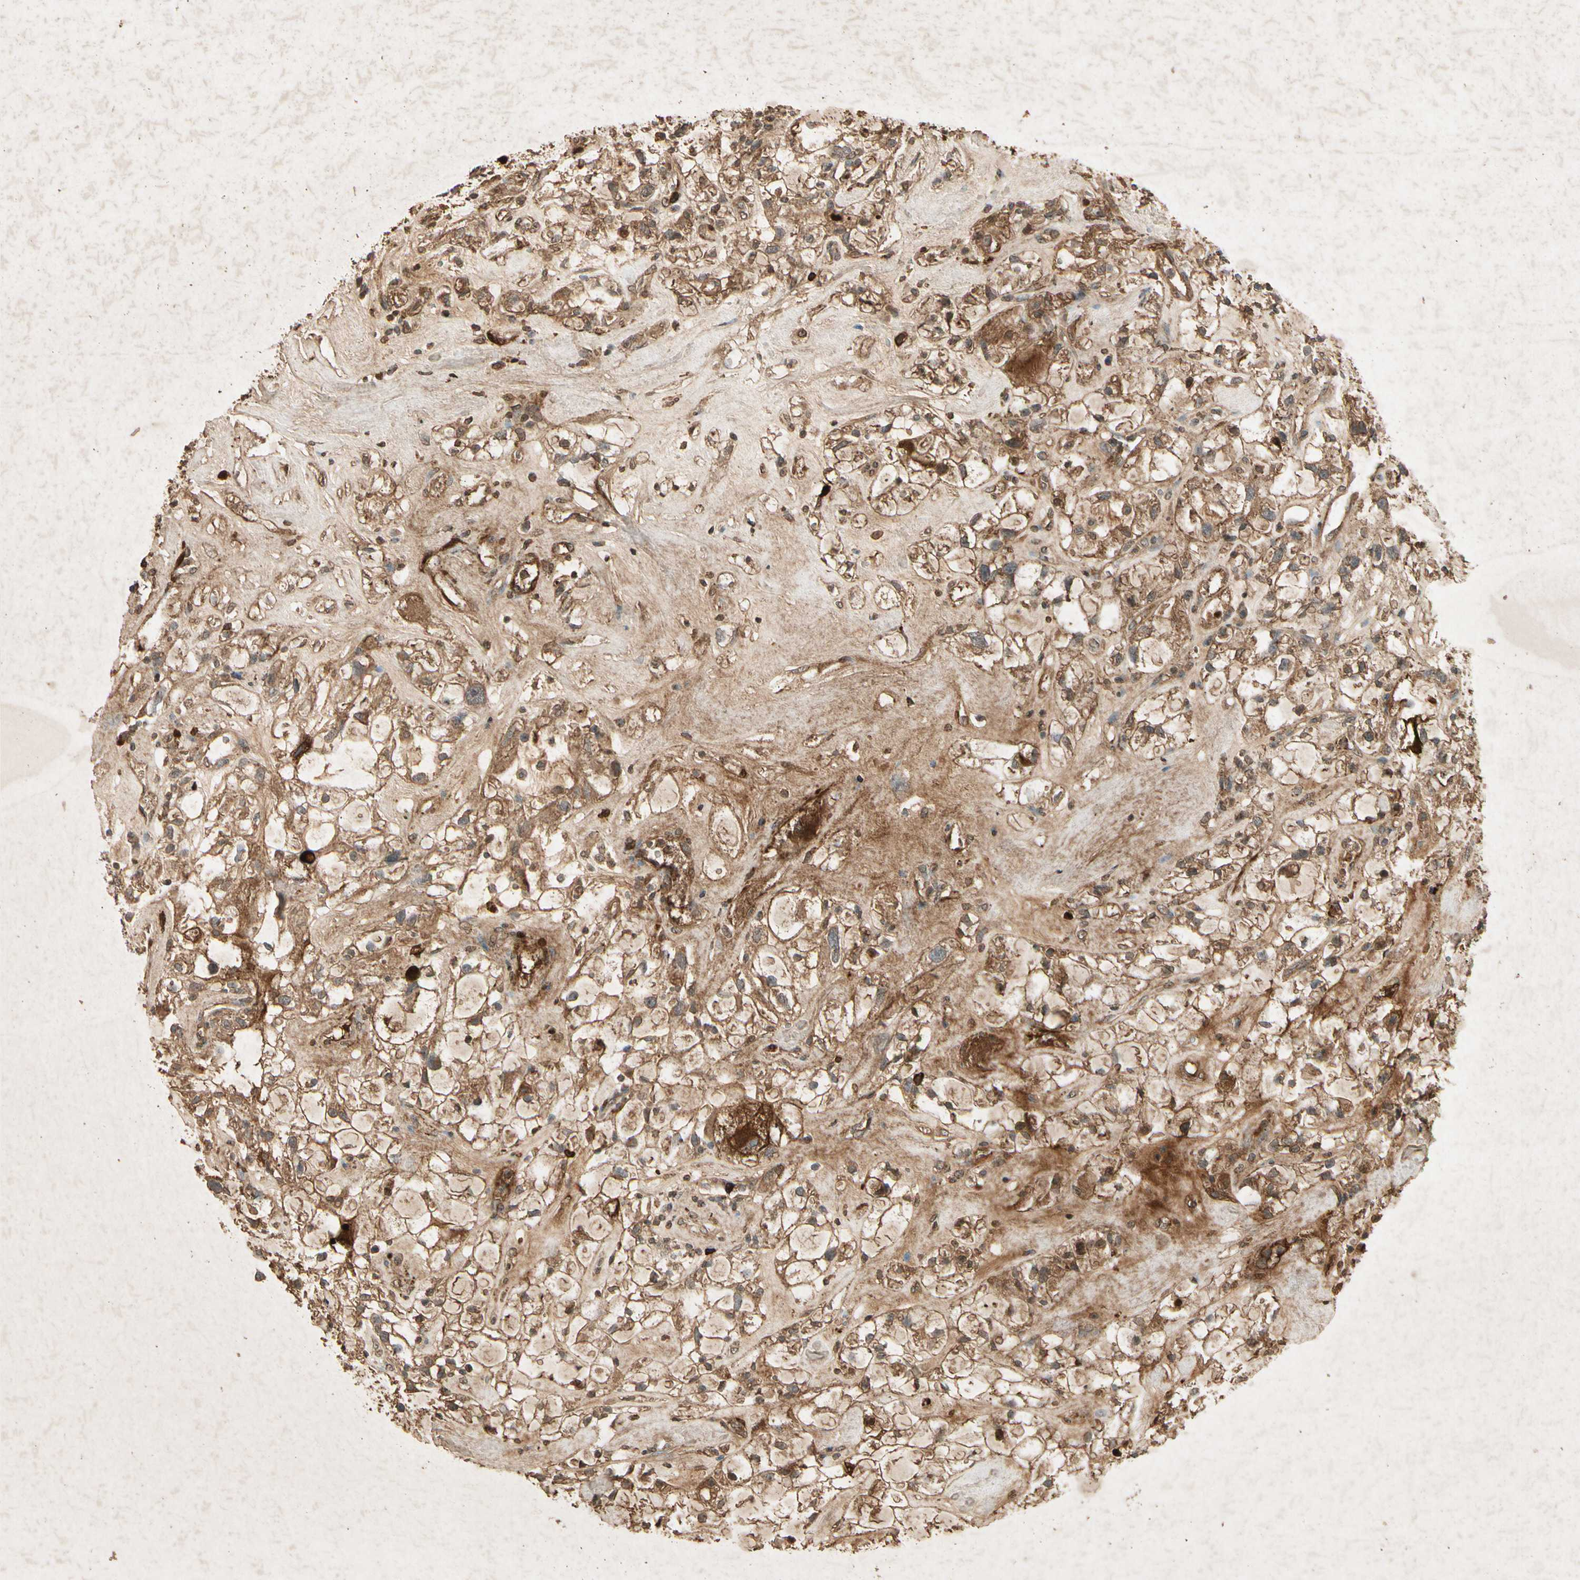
{"staining": {"intensity": "strong", "quantity": ">75%", "location": "cytoplasmic/membranous"}, "tissue": "renal cancer", "cell_type": "Tumor cells", "image_type": "cancer", "snomed": [{"axis": "morphology", "description": "Adenocarcinoma, NOS"}, {"axis": "topography", "description": "Kidney"}], "caption": "Adenocarcinoma (renal) stained with immunohistochemistry exhibits strong cytoplasmic/membranous expression in about >75% of tumor cells.", "gene": "GC", "patient": {"sex": "female", "age": 60}}